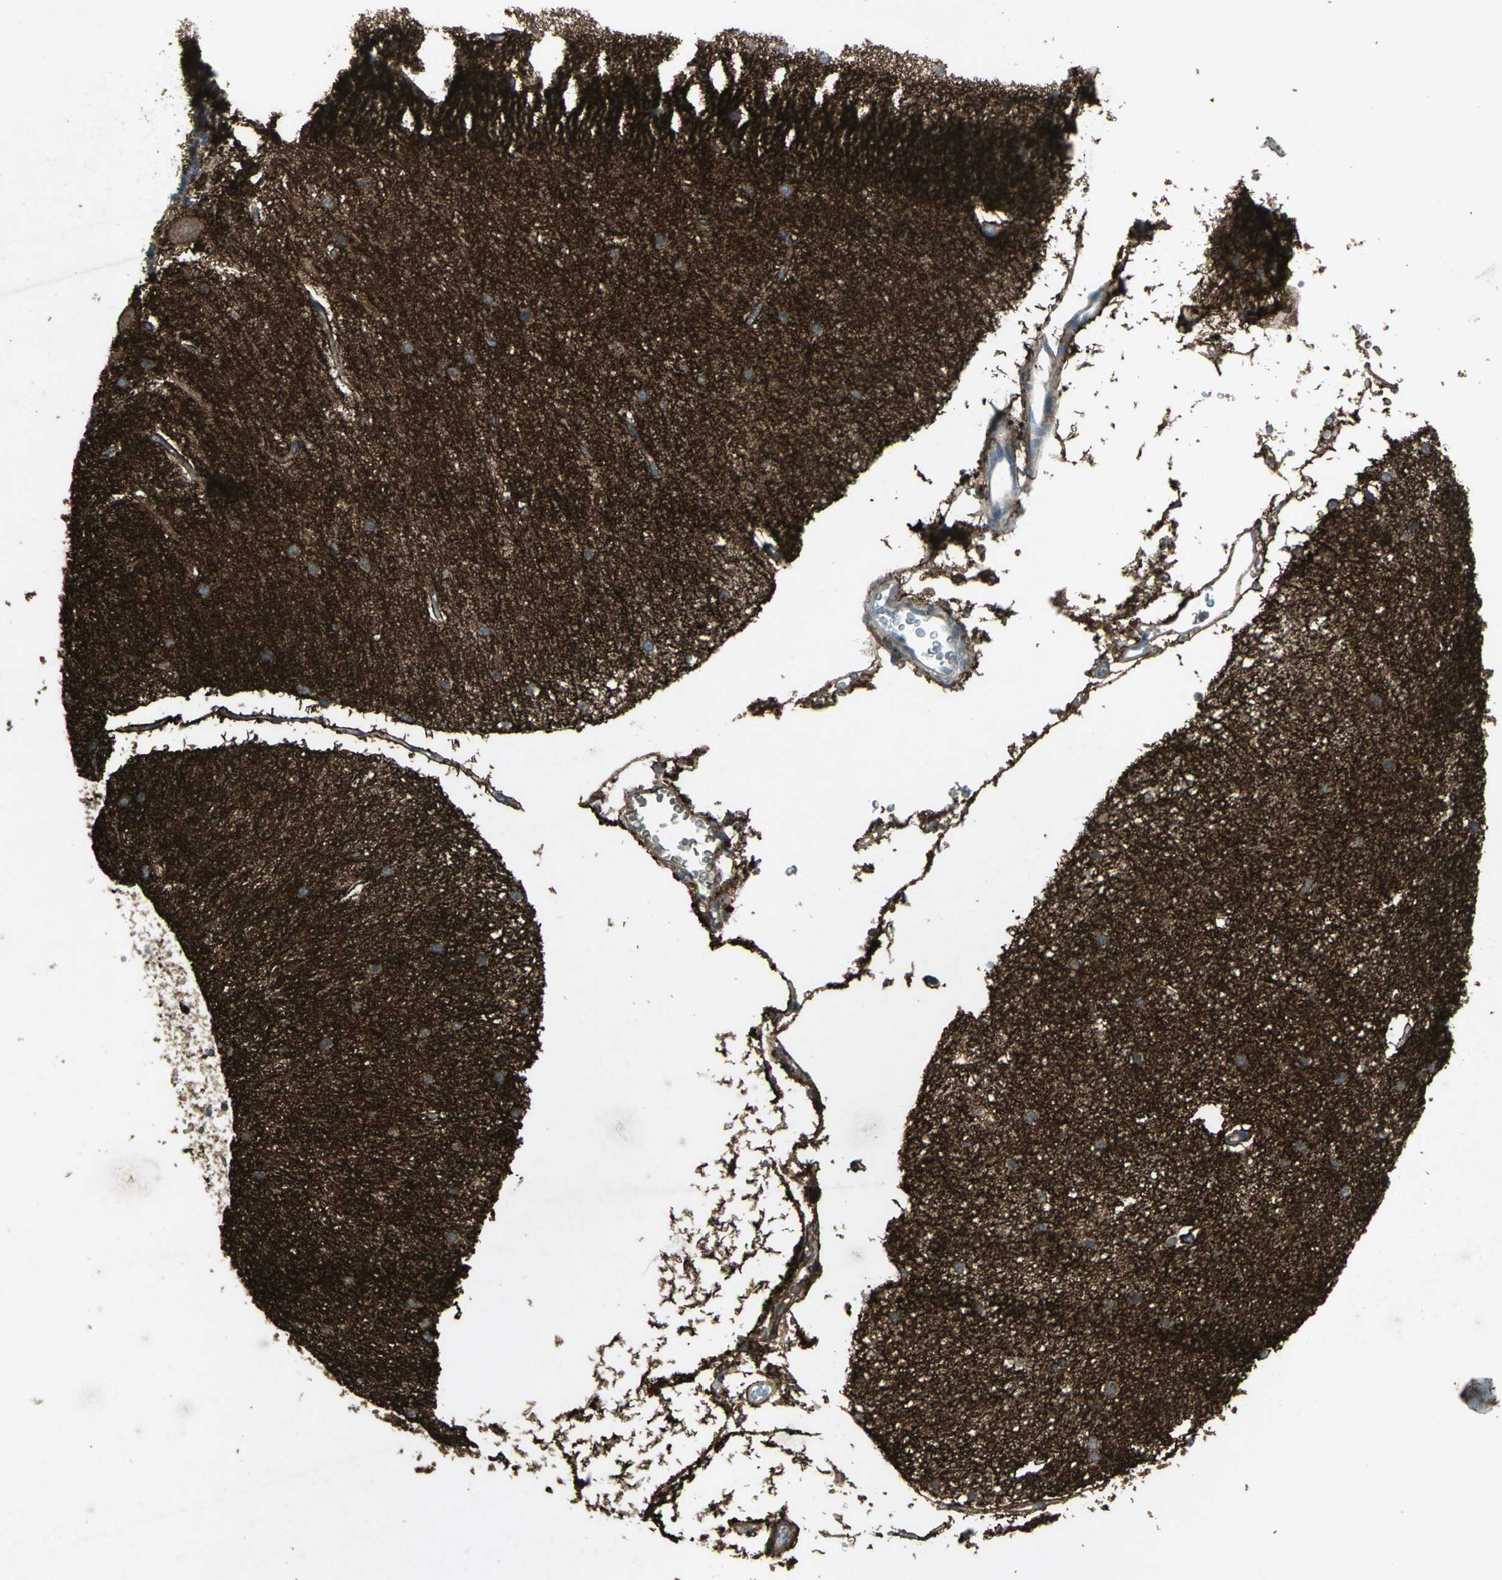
{"staining": {"intensity": "moderate", "quantity": ">75%", "location": "cytoplasmic/membranous"}, "tissue": "cerebellum", "cell_type": "Cells in molecular layer", "image_type": "normal", "snomed": [{"axis": "morphology", "description": "Normal tissue, NOS"}, {"axis": "topography", "description": "Cerebellum"}], "caption": "A medium amount of moderate cytoplasmic/membranous expression is seen in approximately >75% of cells in molecular layer in normal cerebellum. (DAB = brown stain, brightfield microscopy at high magnification).", "gene": "SEPTIN4", "patient": {"sex": "female", "age": 54}}